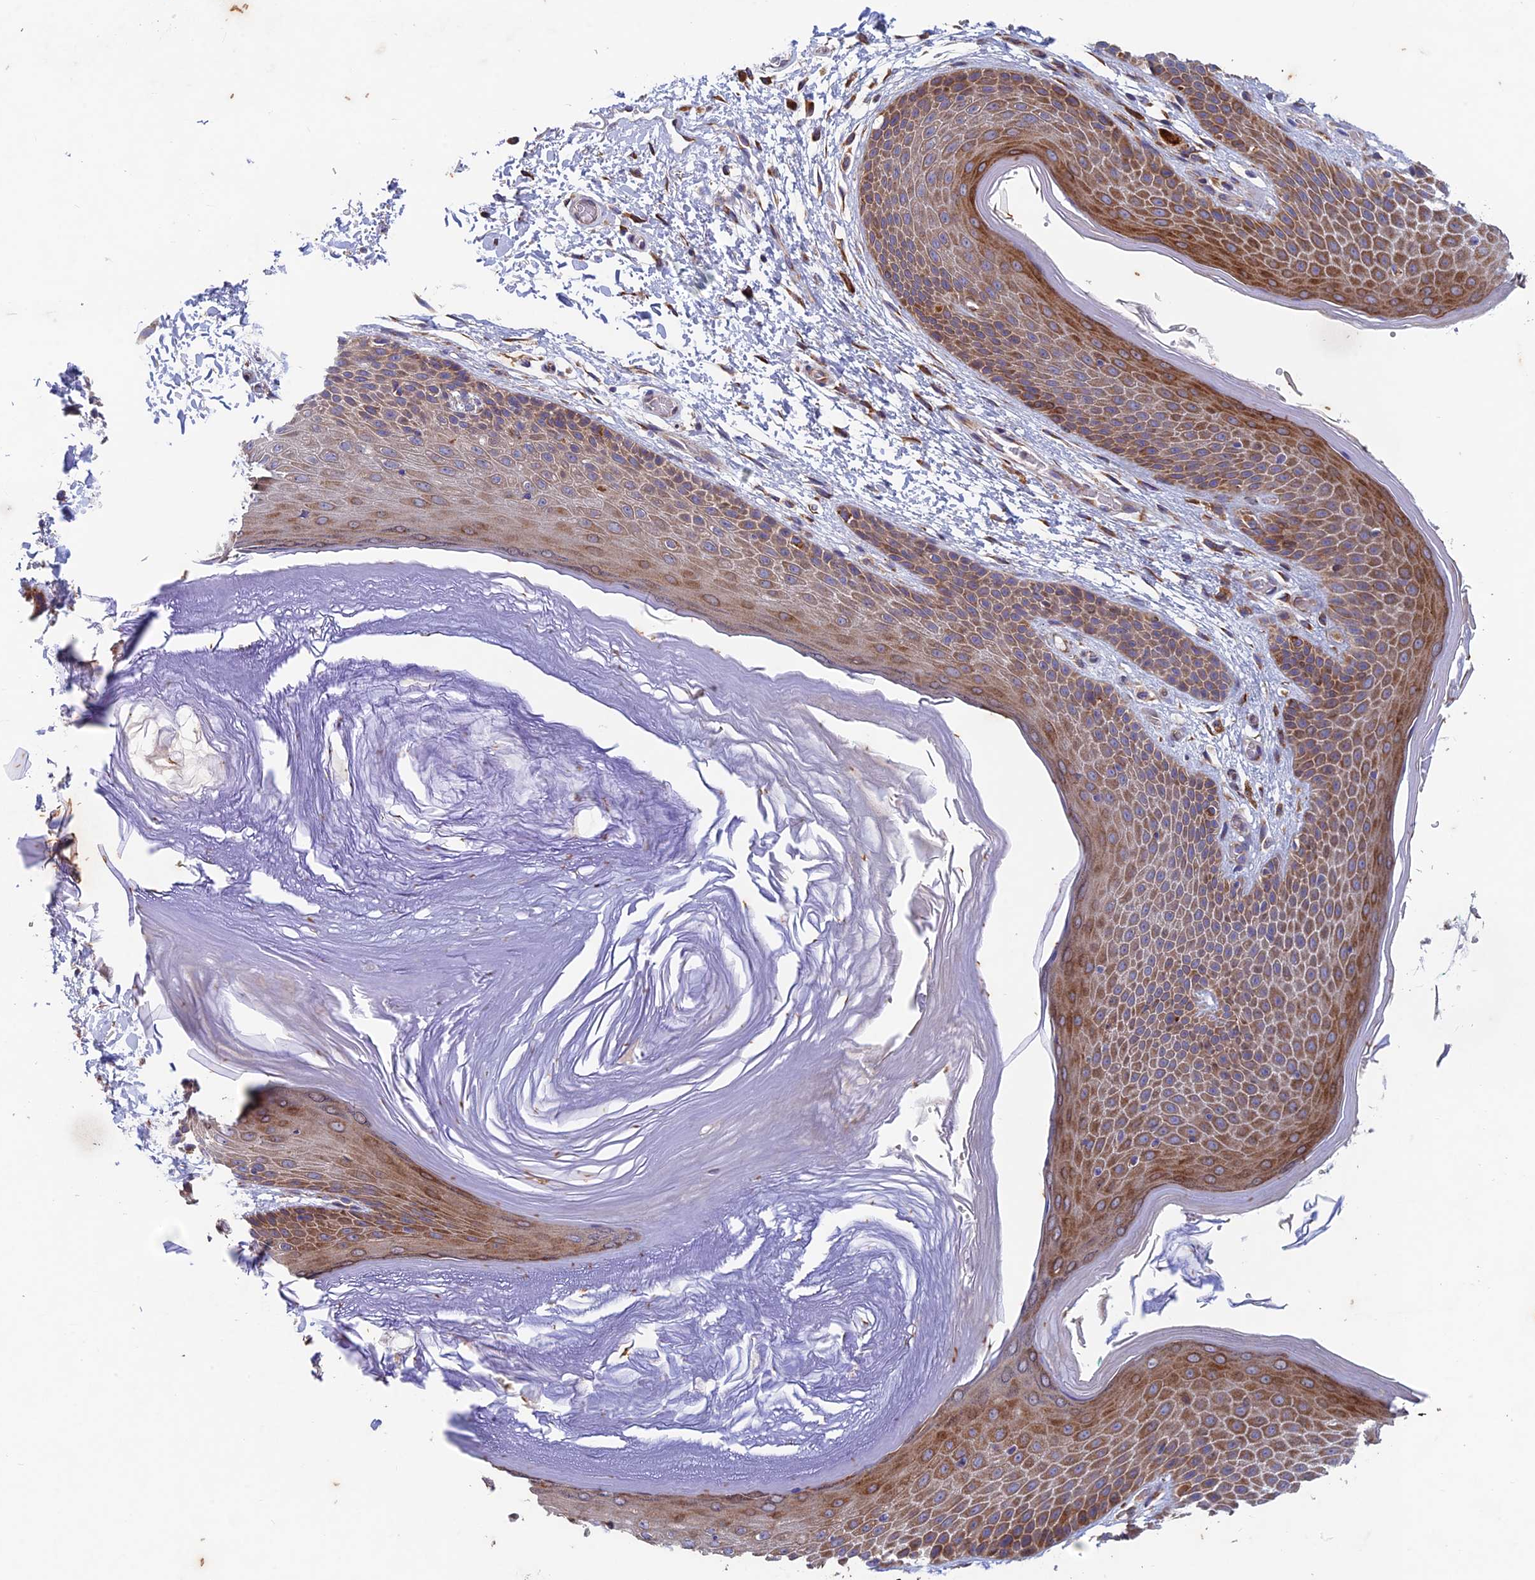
{"staining": {"intensity": "moderate", "quantity": ">75%", "location": "cytoplasmic/membranous"}, "tissue": "skin", "cell_type": "Epidermal cells", "image_type": "normal", "snomed": [{"axis": "morphology", "description": "Normal tissue, NOS"}, {"axis": "topography", "description": "Anal"}], "caption": "Protein expression by IHC exhibits moderate cytoplasmic/membranous positivity in about >75% of epidermal cells in normal skin.", "gene": "AP4S1", "patient": {"sex": "male", "age": 74}}